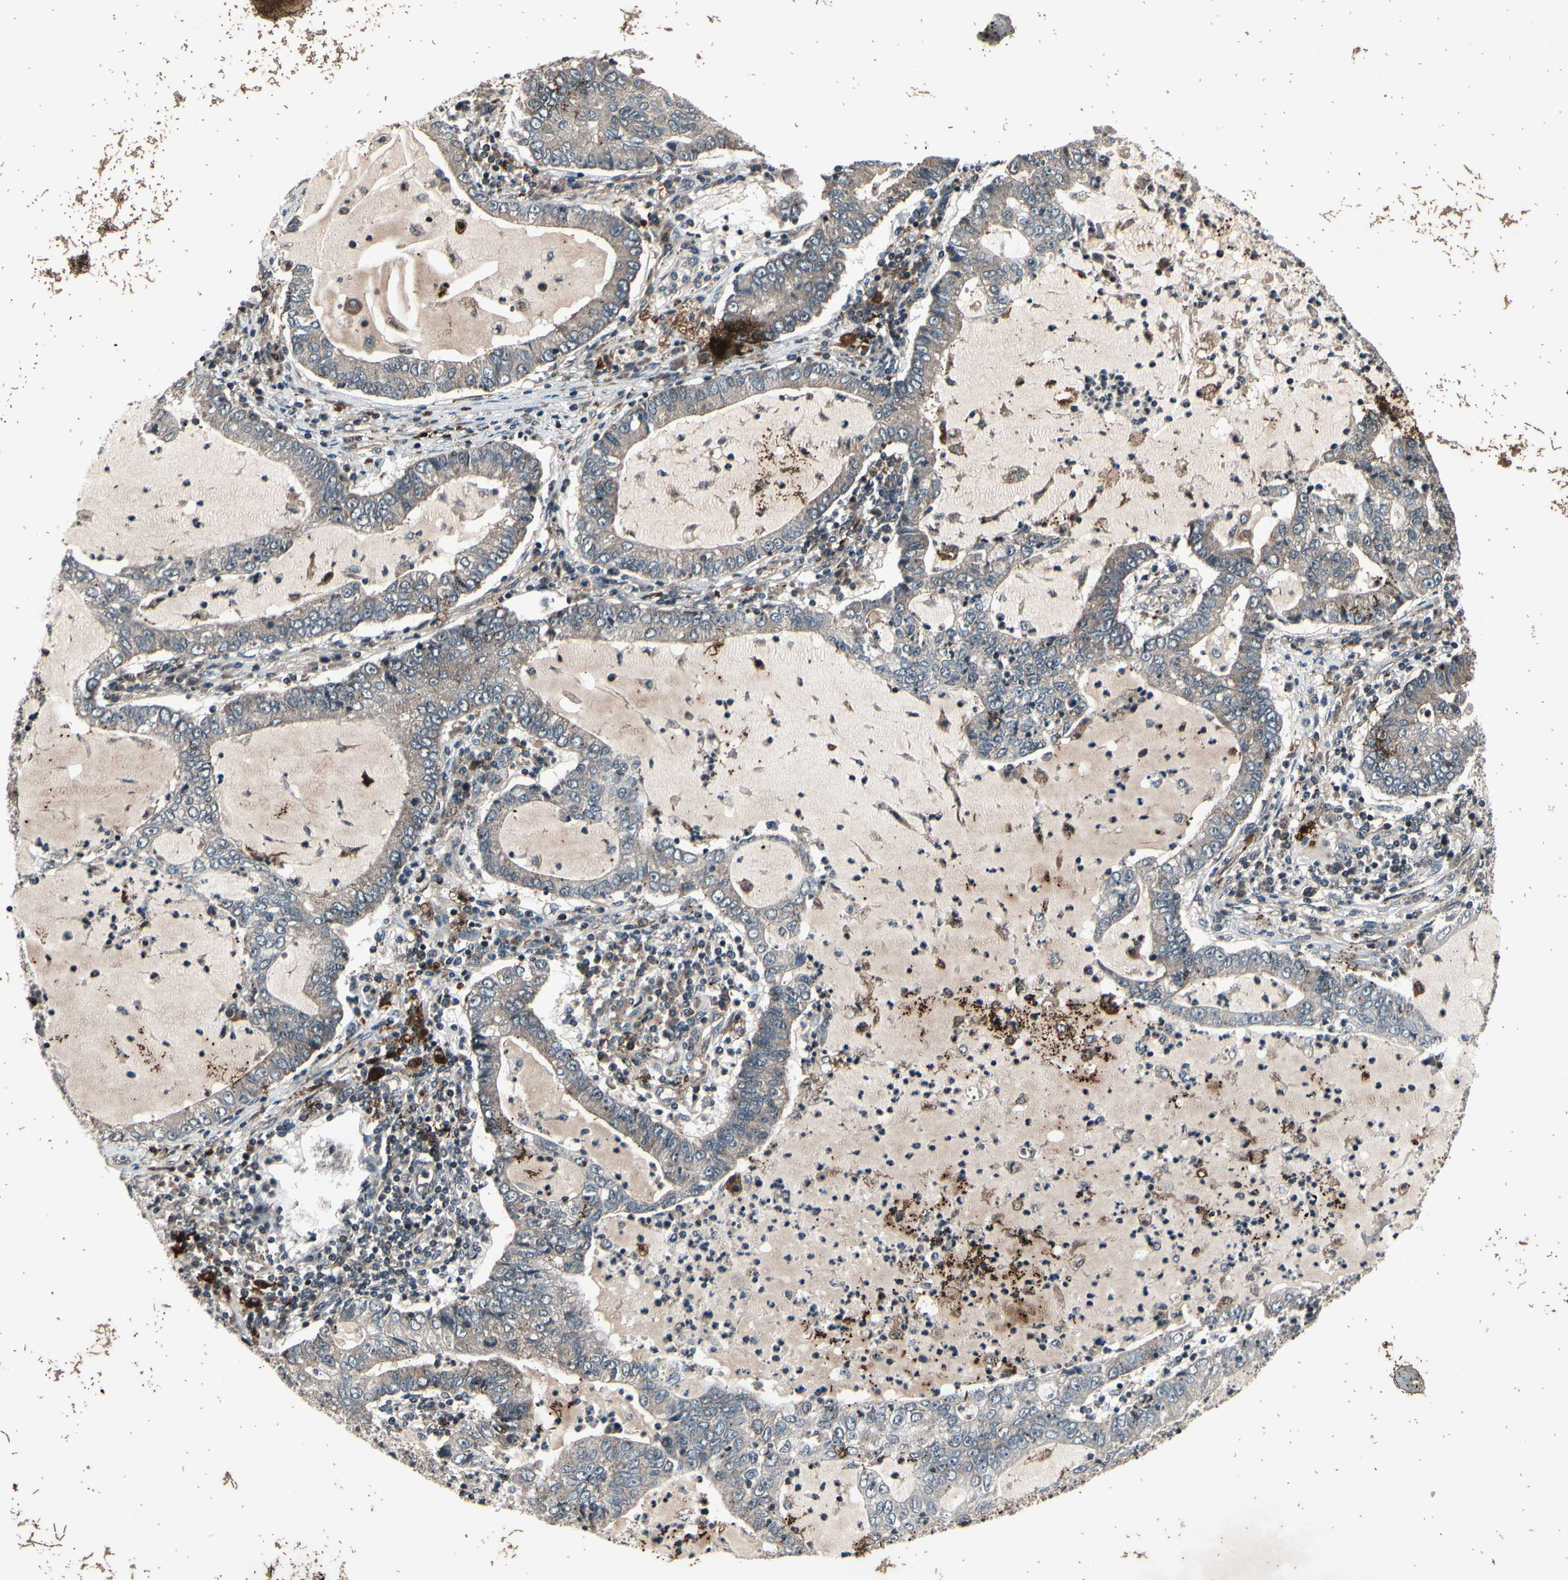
{"staining": {"intensity": "weak", "quantity": "25%-75%", "location": "cytoplasmic/membranous"}, "tissue": "lung cancer", "cell_type": "Tumor cells", "image_type": "cancer", "snomed": [{"axis": "morphology", "description": "Adenocarcinoma, NOS"}, {"axis": "topography", "description": "Lung"}], "caption": "IHC staining of adenocarcinoma (lung), which reveals low levels of weak cytoplasmic/membranous expression in about 25%-75% of tumor cells indicating weak cytoplasmic/membranous protein positivity. The staining was performed using DAB (brown) for protein detection and nuclei were counterstained in hematoxylin (blue).", "gene": "MBTPS2", "patient": {"sex": "female", "age": 51}}